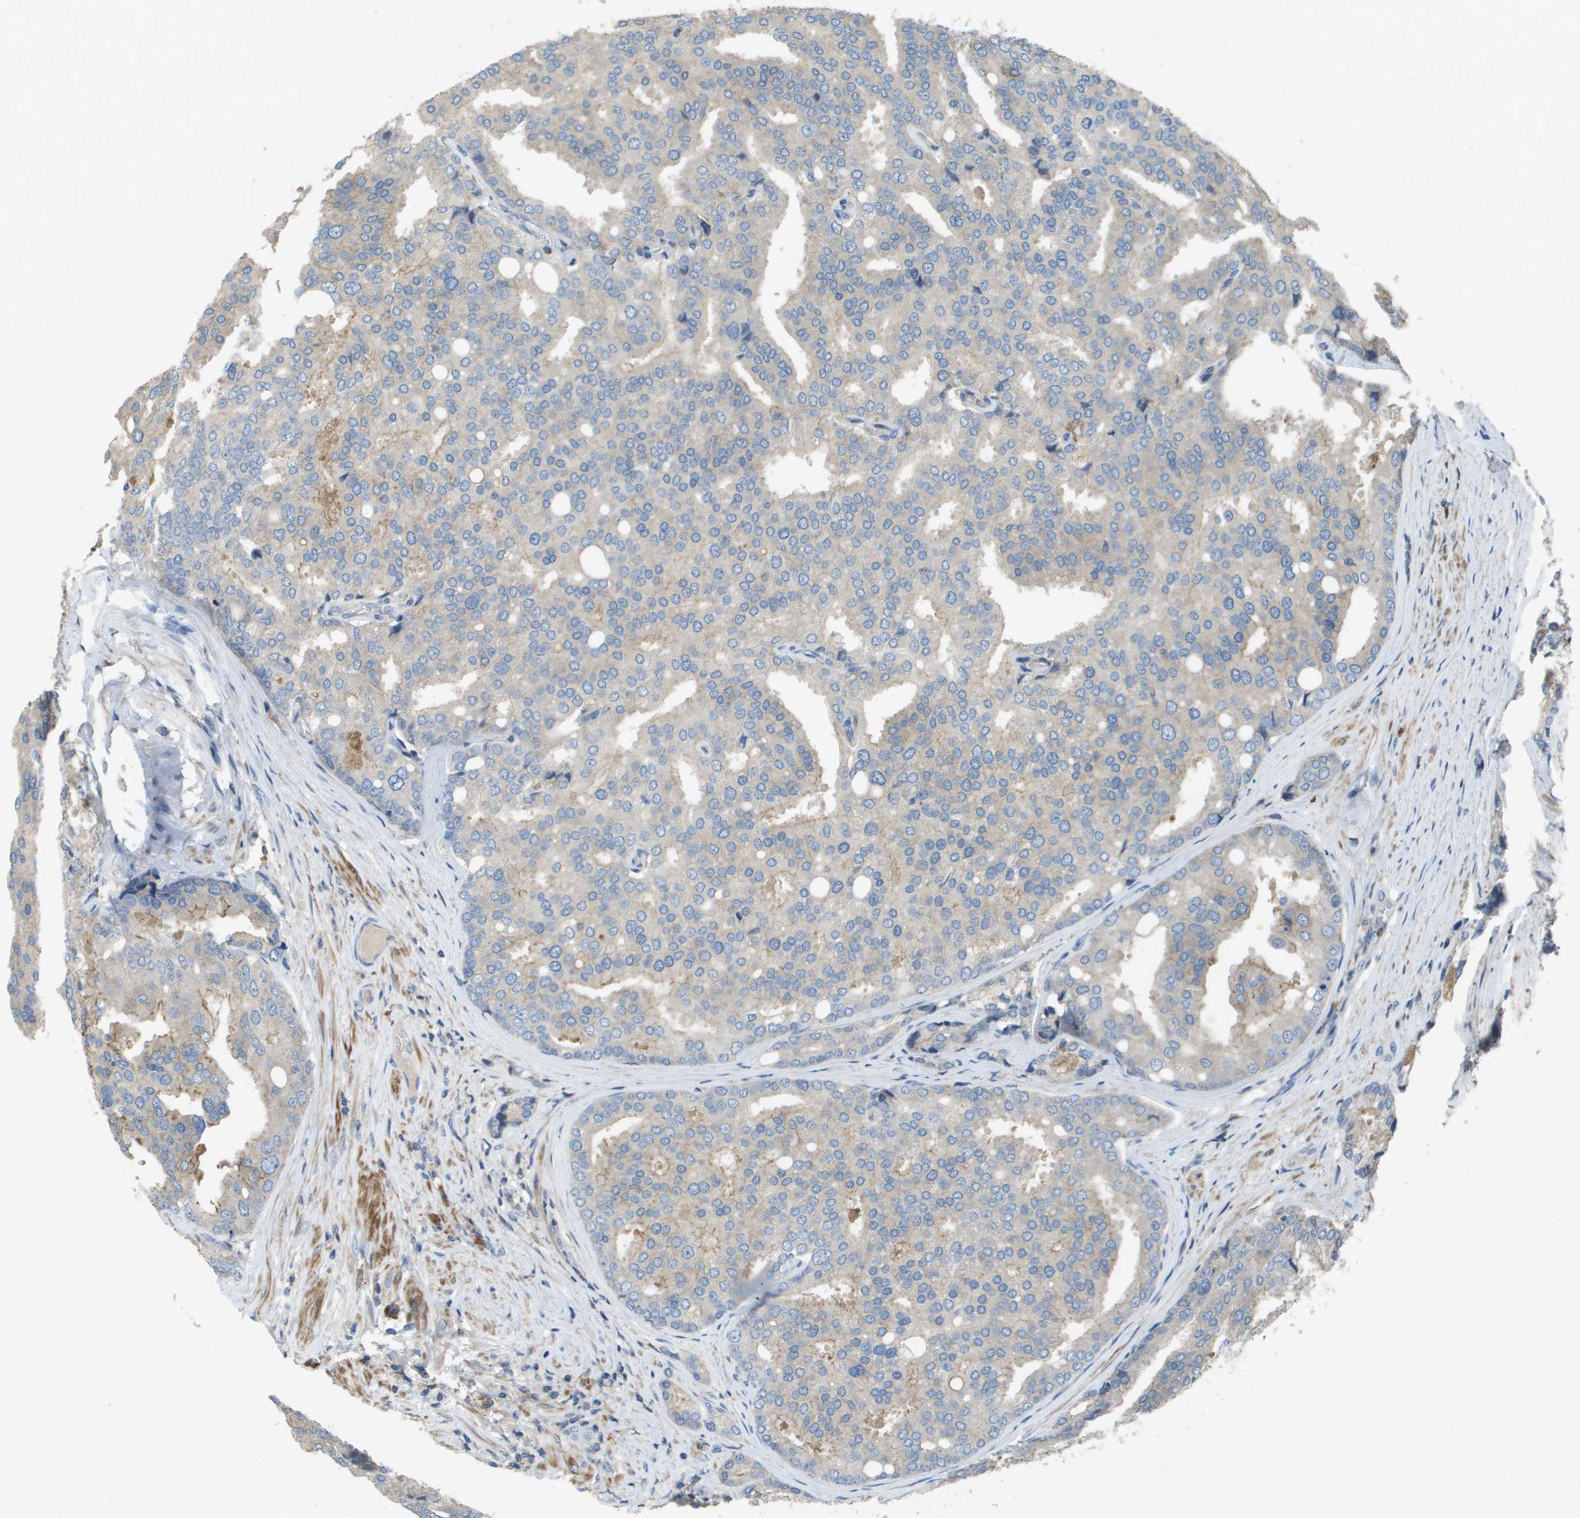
{"staining": {"intensity": "weak", "quantity": "<25%", "location": "cytoplasmic/membranous"}, "tissue": "prostate cancer", "cell_type": "Tumor cells", "image_type": "cancer", "snomed": [{"axis": "morphology", "description": "Adenocarcinoma, High grade"}, {"axis": "topography", "description": "Prostate"}], "caption": "An immunohistochemistry (IHC) photomicrograph of prostate cancer is shown. There is no staining in tumor cells of prostate cancer.", "gene": "CLCA4", "patient": {"sex": "male", "age": 50}}